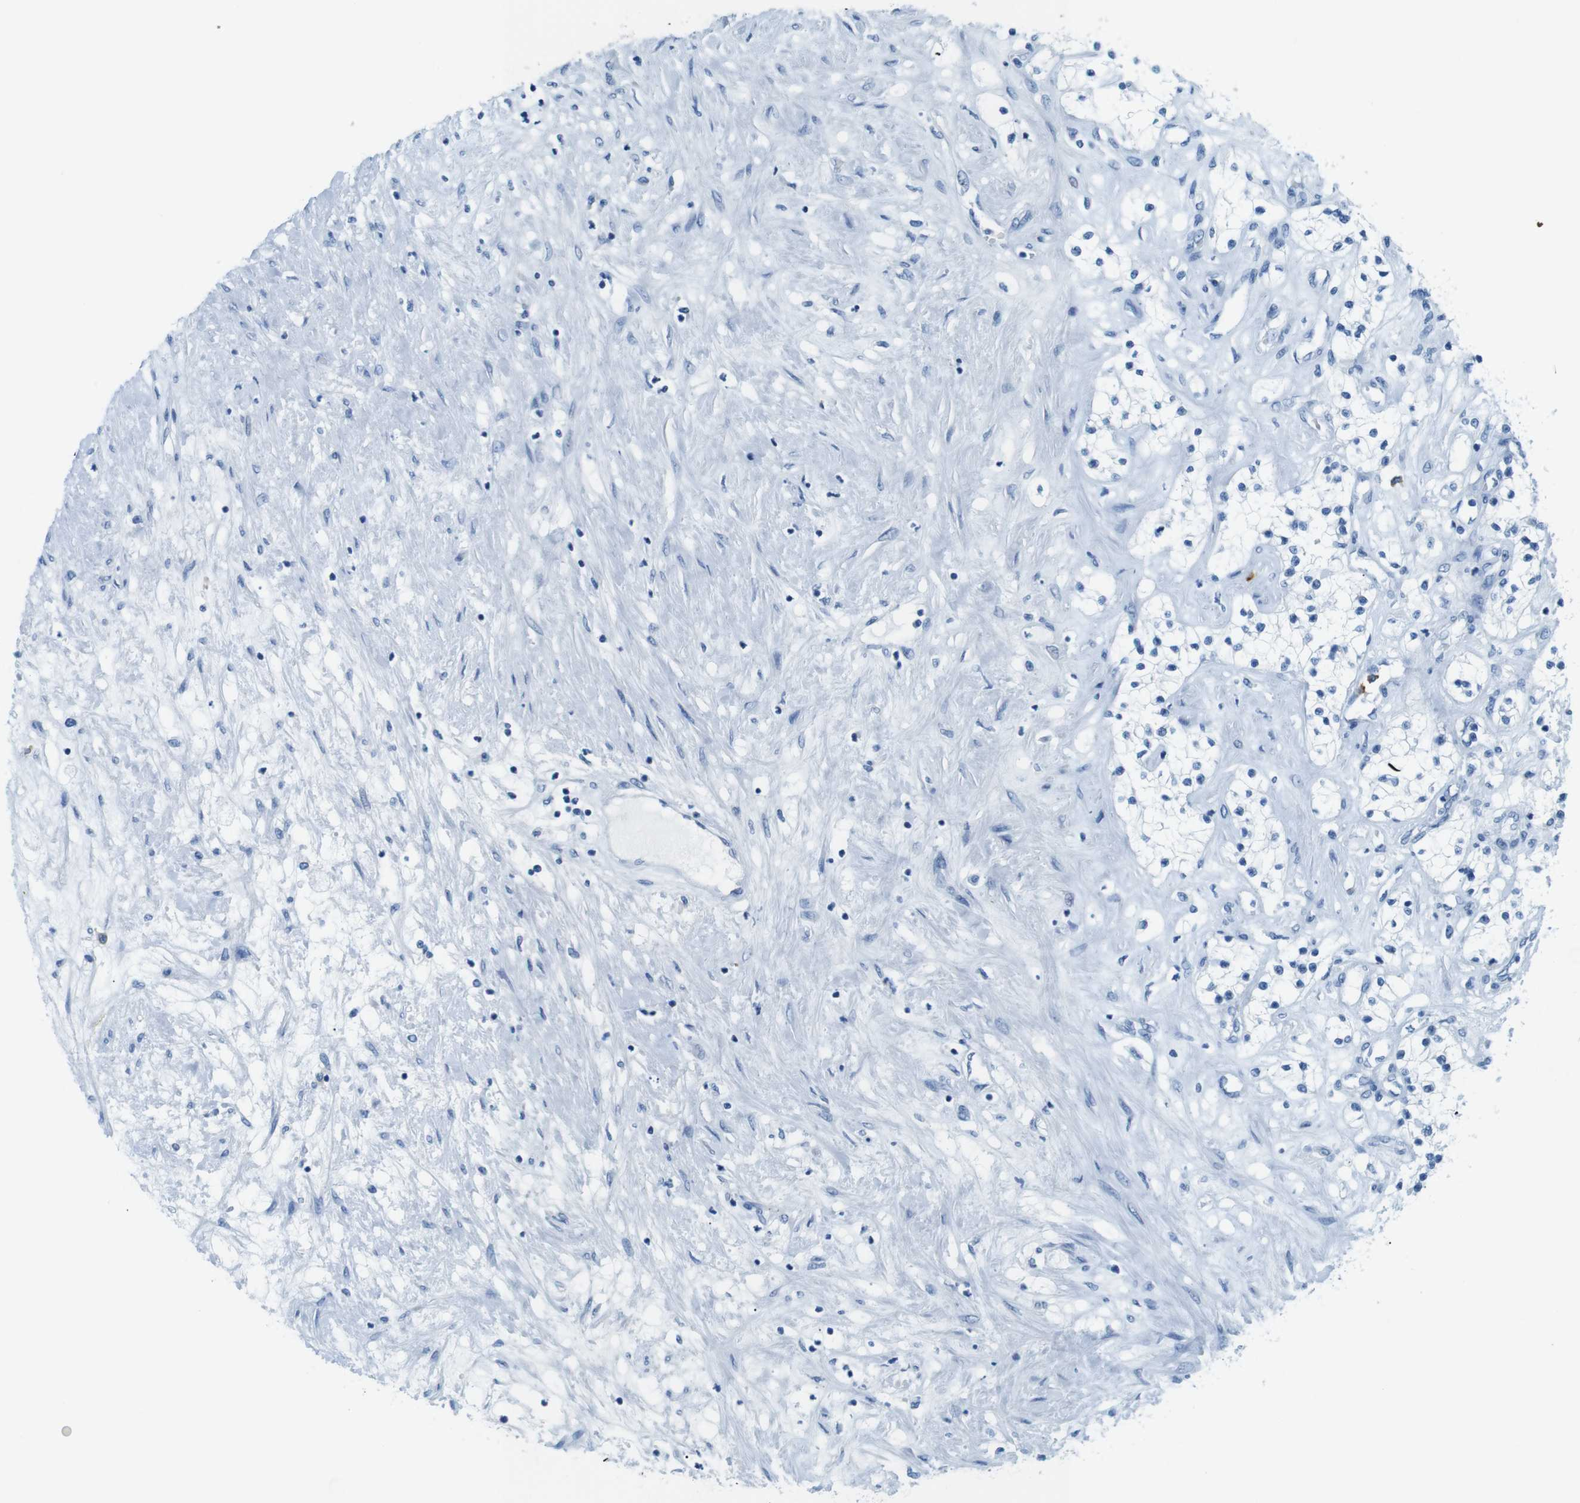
{"staining": {"intensity": "negative", "quantity": "none", "location": "none"}, "tissue": "renal cancer", "cell_type": "Tumor cells", "image_type": "cancer", "snomed": [{"axis": "morphology", "description": "Adenocarcinoma, NOS"}, {"axis": "topography", "description": "Kidney"}], "caption": "DAB (3,3'-diaminobenzidine) immunohistochemical staining of human renal adenocarcinoma displays no significant staining in tumor cells.", "gene": "MCEMP1", "patient": {"sex": "male", "age": 68}}